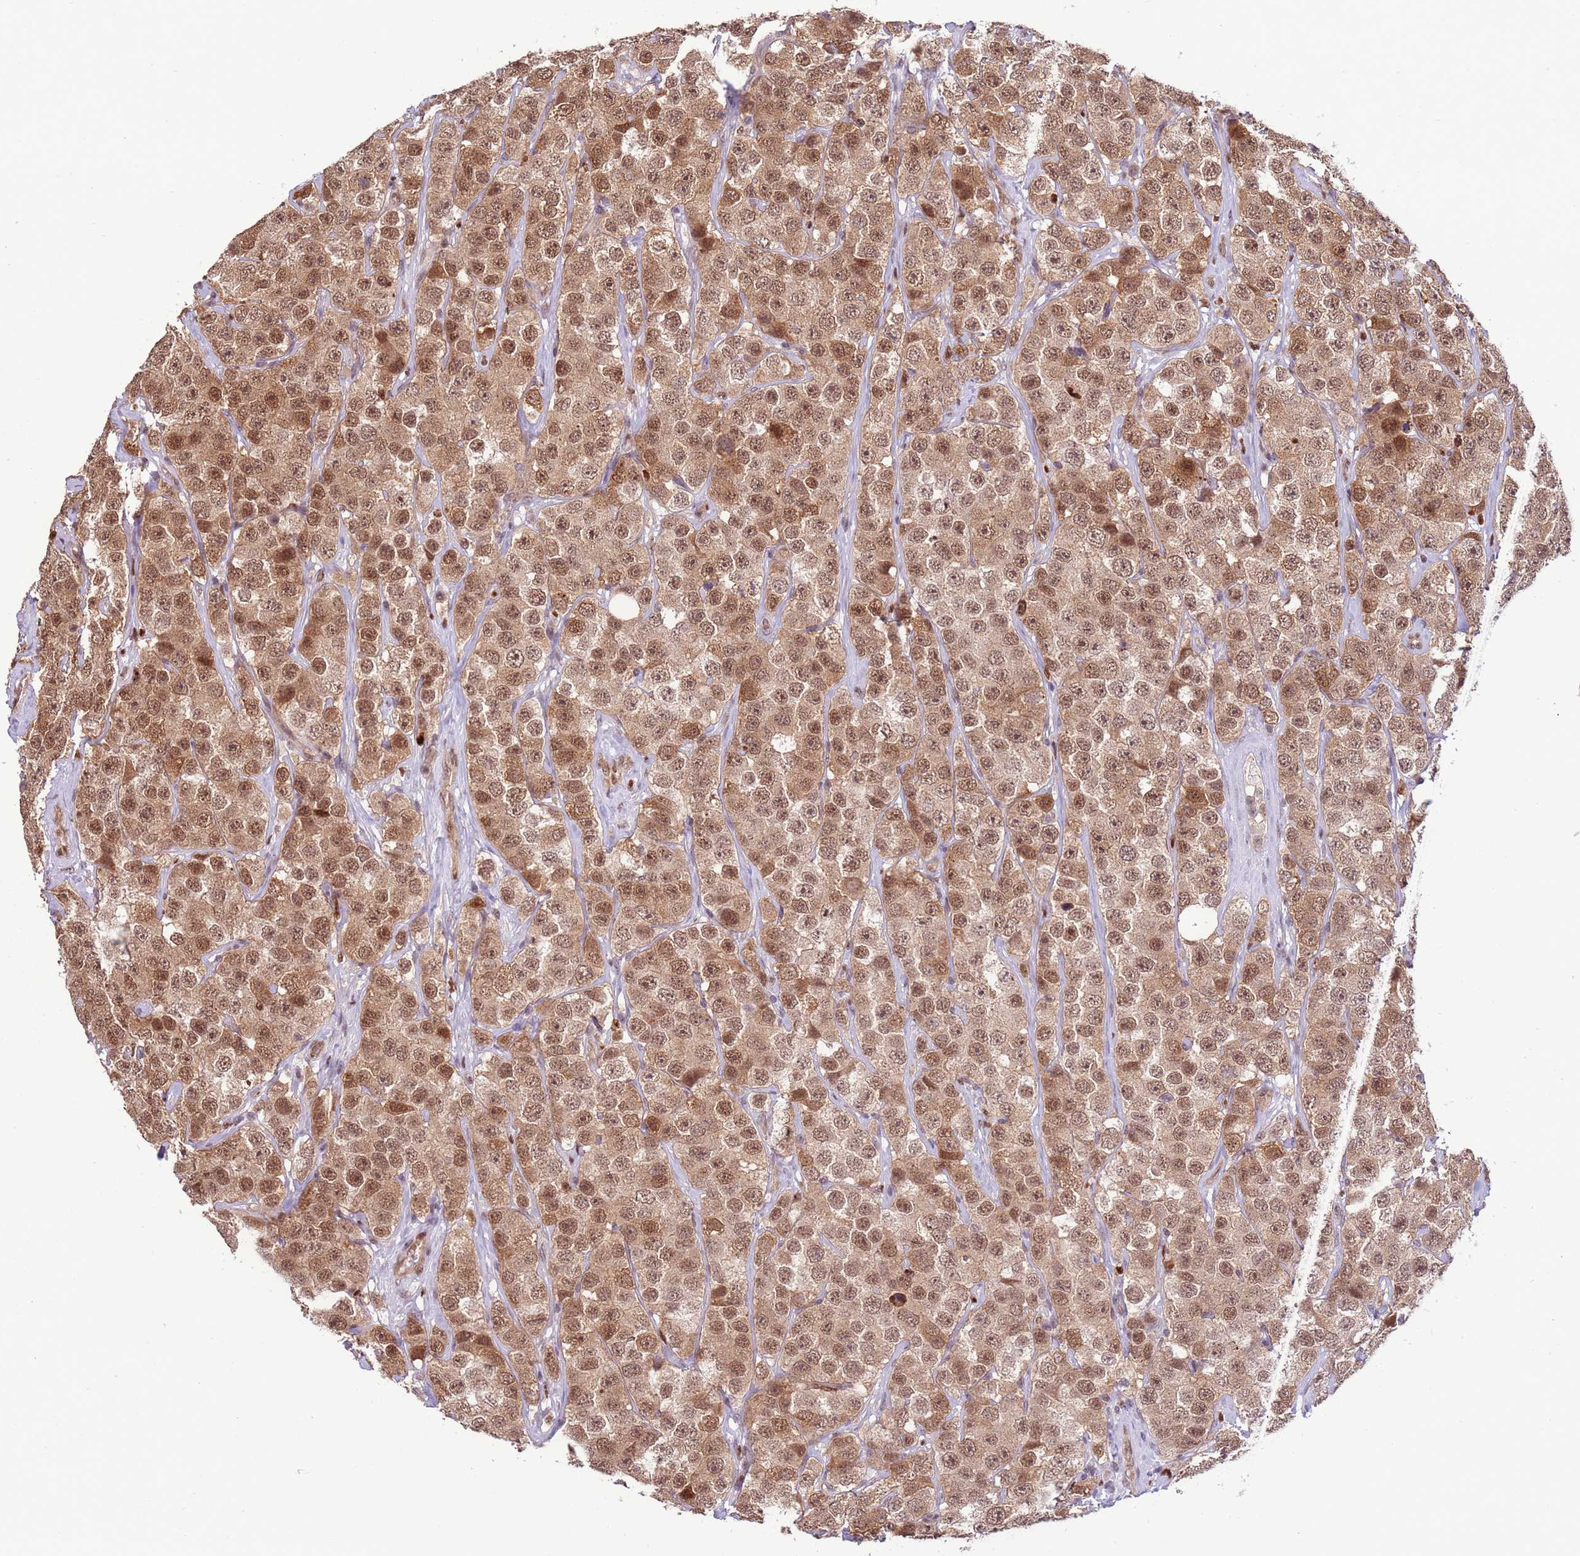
{"staining": {"intensity": "moderate", "quantity": ">75%", "location": "nuclear"}, "tissue": "testis cancer", "cell_type": "Tumor cells", "image_type": "cancer", "snomed": [{"axis": "morphology", "description": "Seminoma, NOS"}, {"axis": "topography", "description": "Testis"}], "caption": "Testis seminoma was stained to show a protein in brown. There is medium levels of moderate nuclear staining in about >75% of tumor cells.", "gene": "PRPF6", "patient": {"sex": "male", "age": 28}}